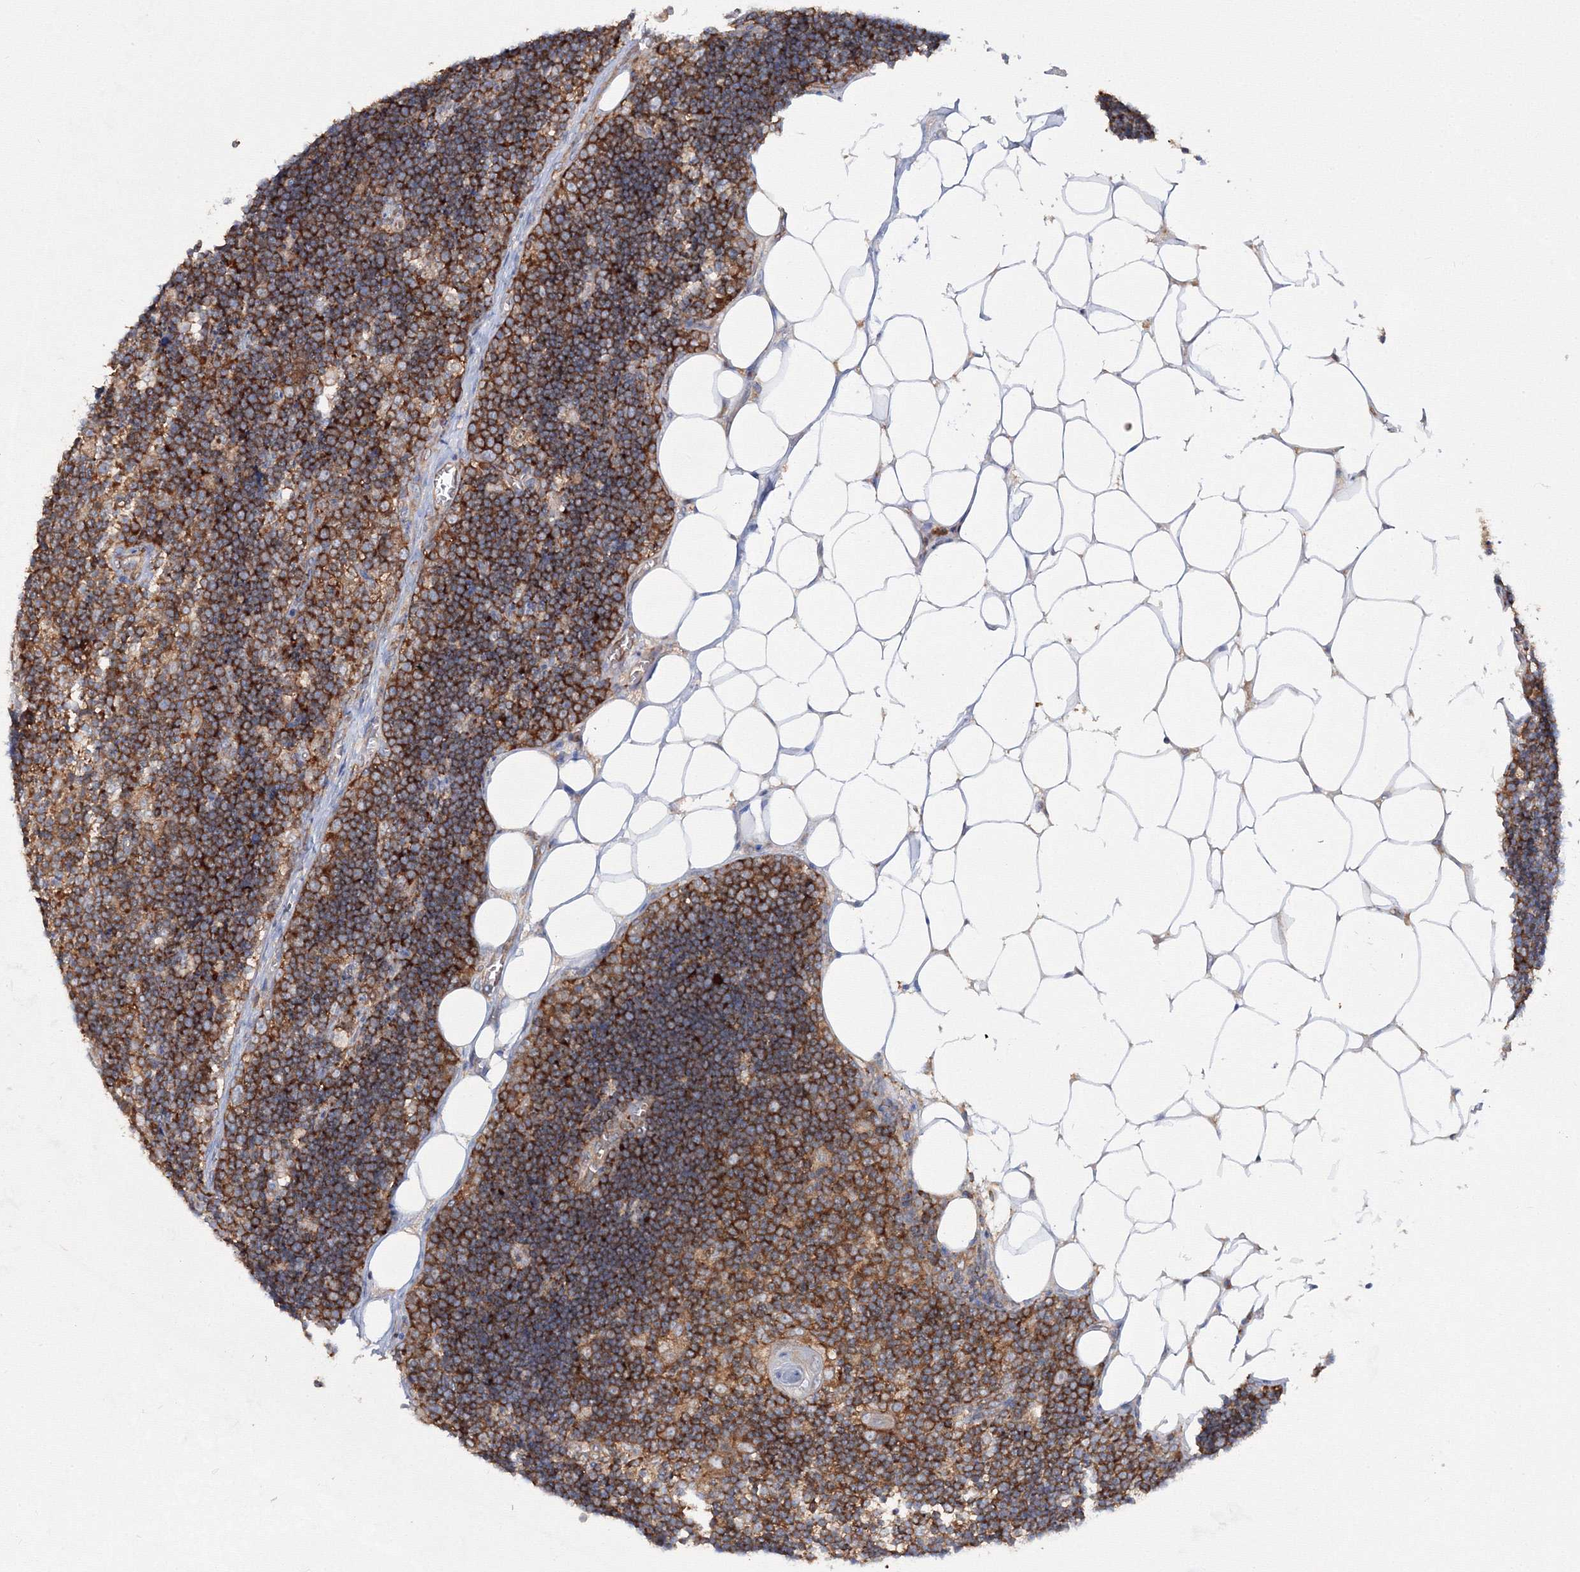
{"staining": {"intensity": "strong", "quantity": ">75%", "location": "cytoplasmic/membranous"}, "tissue": "lymph node", "cell_type": "Germinal center cells", "image_type": "normal", "snomed": [{"axis": "morphology", "description": "Normal tissue, NOS"}, {"axis": "topography", "description": "Lymph node"}], "caption": "Immunohistochemistry (IHC) staining of benign lymph node, which shows high levels of strong cytoplasmic/membranous expression in approximately >75% of germinal center cells indicating strong cytoplasmic/membranous protein staining. The staining was performed using DAB (brown) for protein detection and nuclei were counterstained in hematoxylin (blue).", "gene": "HARS1", "patient": {"sex": "male", "age": 33}}